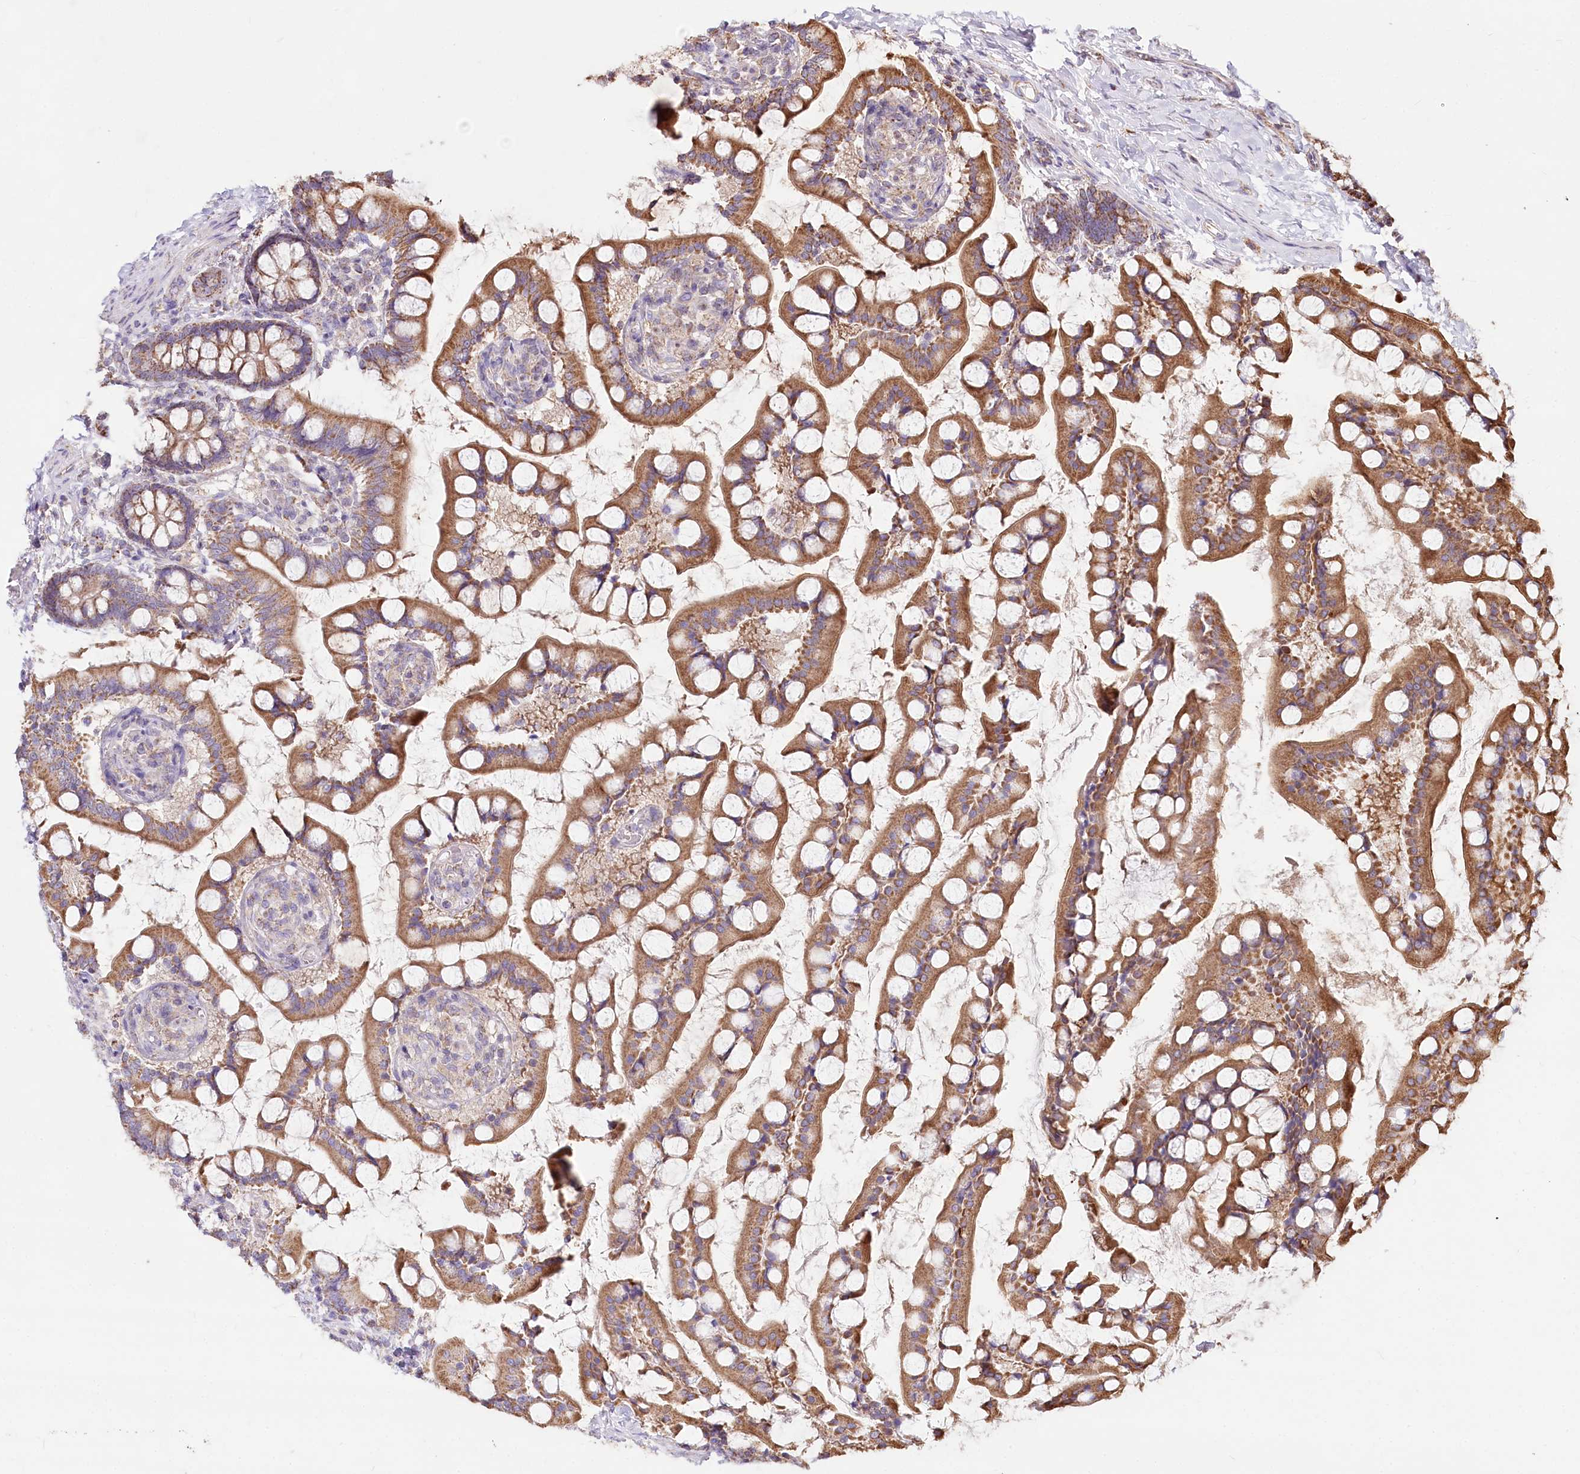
{"staining": {"intensity": "moderate", "quantity": ">75%", "location": "cytoplasmic/membranous"}, "tissue": "small intestine", "cell_type": "Glandular cells", "image_type": "normal", "snomed": [{"axis": "morphology", "description": "Normal tissue, NOS"}, {"axis": "topography", "description": "Small intestine"}], "caption": "An image showing moderate cytoplasmic/membranous positivity in about >75% of glandular cells in benign small intestine, as visualized by brown immunohistochemical staining.", "gene": "TASOR2", "patient": {"sex": "male", "age": 52}}